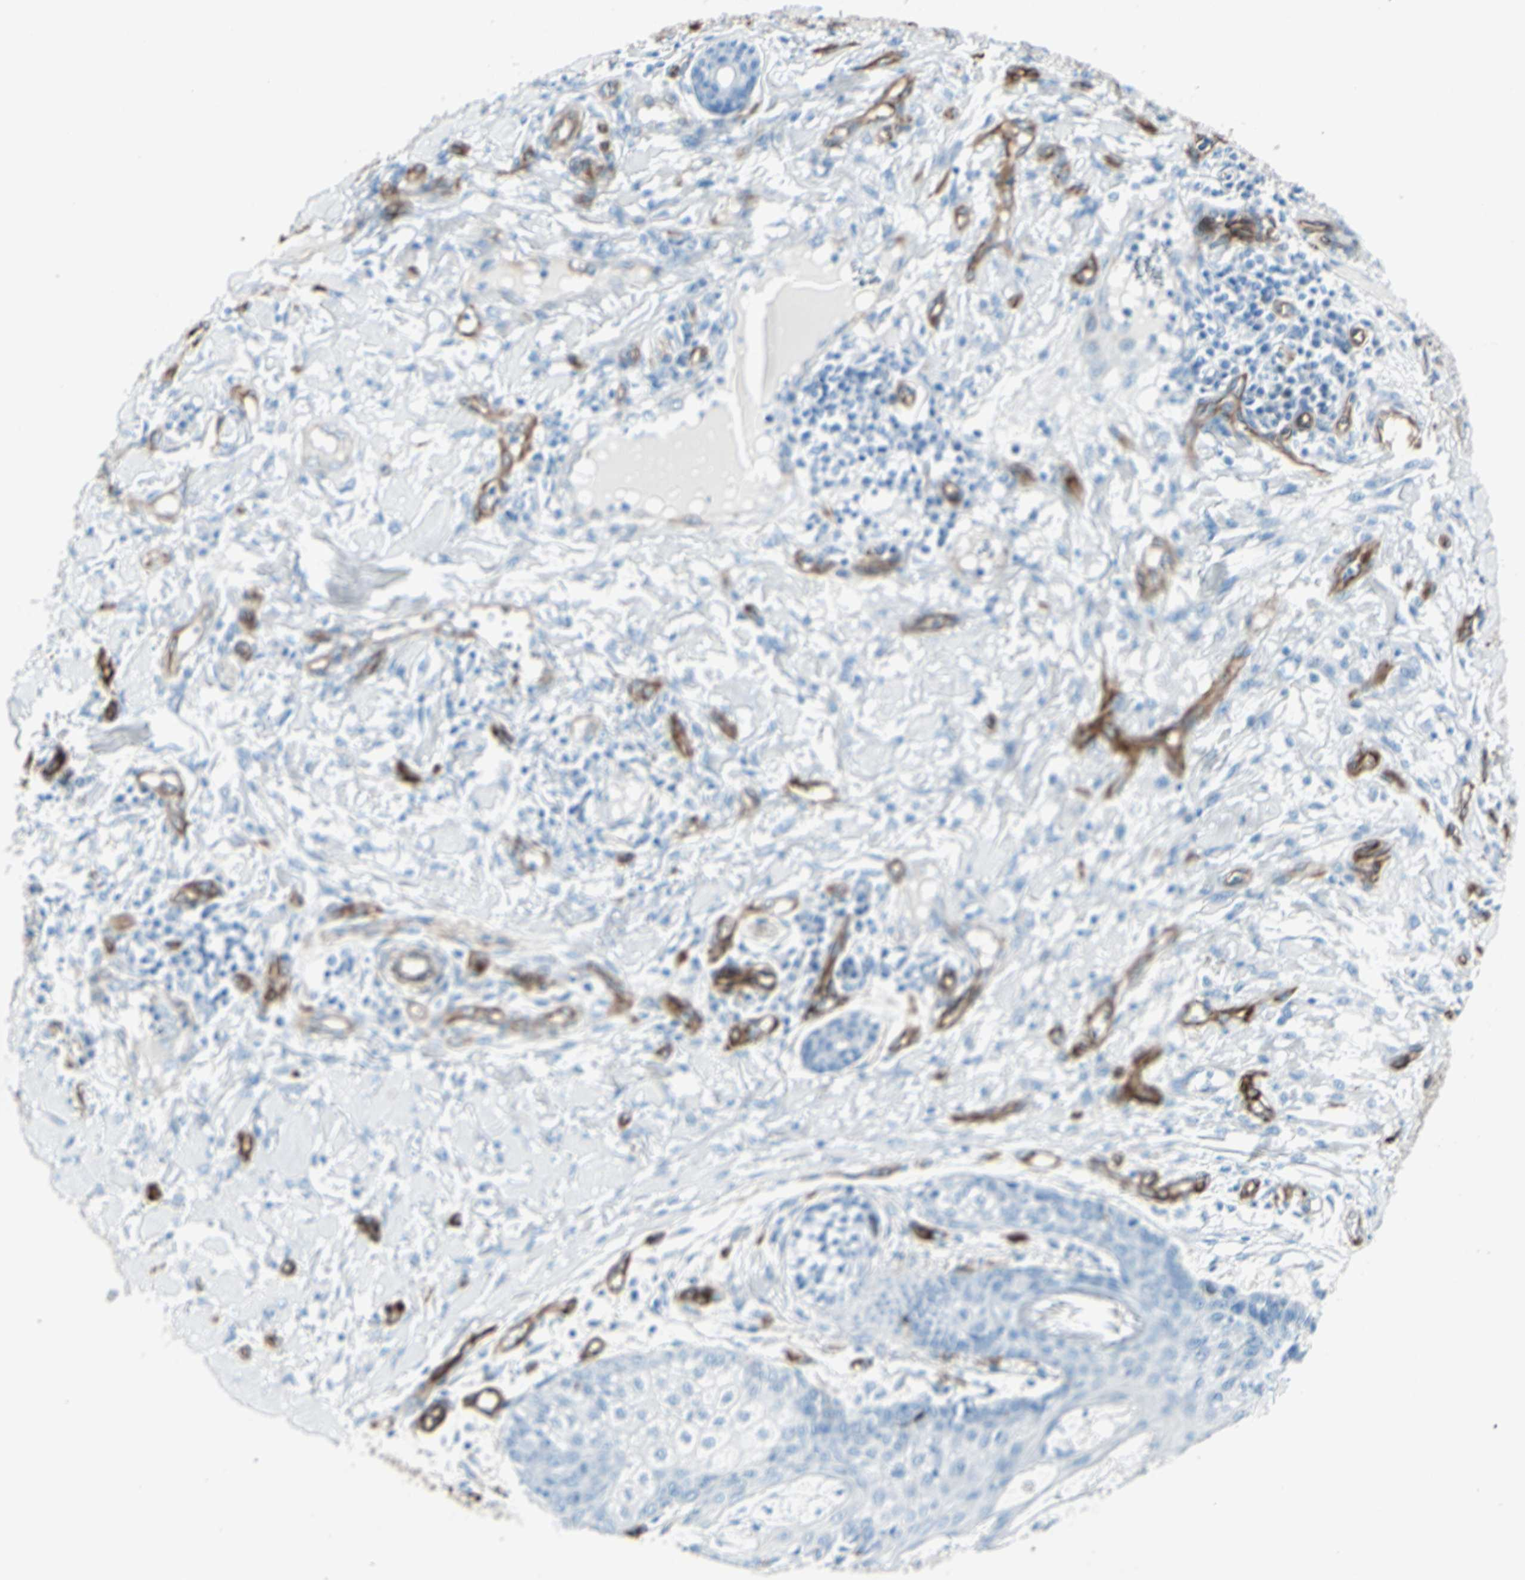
{"staining": {"intensity": "negative", "quantity": "none", "location": "none"}, "tissue": "skin cancer", "cell_type": "Tumor cells", "image_type": "cancer", "snomed": [{"axis": "morphology", "description": "Squamous cell carcinoma, NOS"}, {"axis": "topography", "description": "Skin"}], "caption": "IHC photomicrograph of human skin cancer (squamous cell carcinoma) stained for a protein (brown), which reveals no expression in tumor cells.", "gene": "PTH2R", "patient": {"sex": "female", "age": 78}}